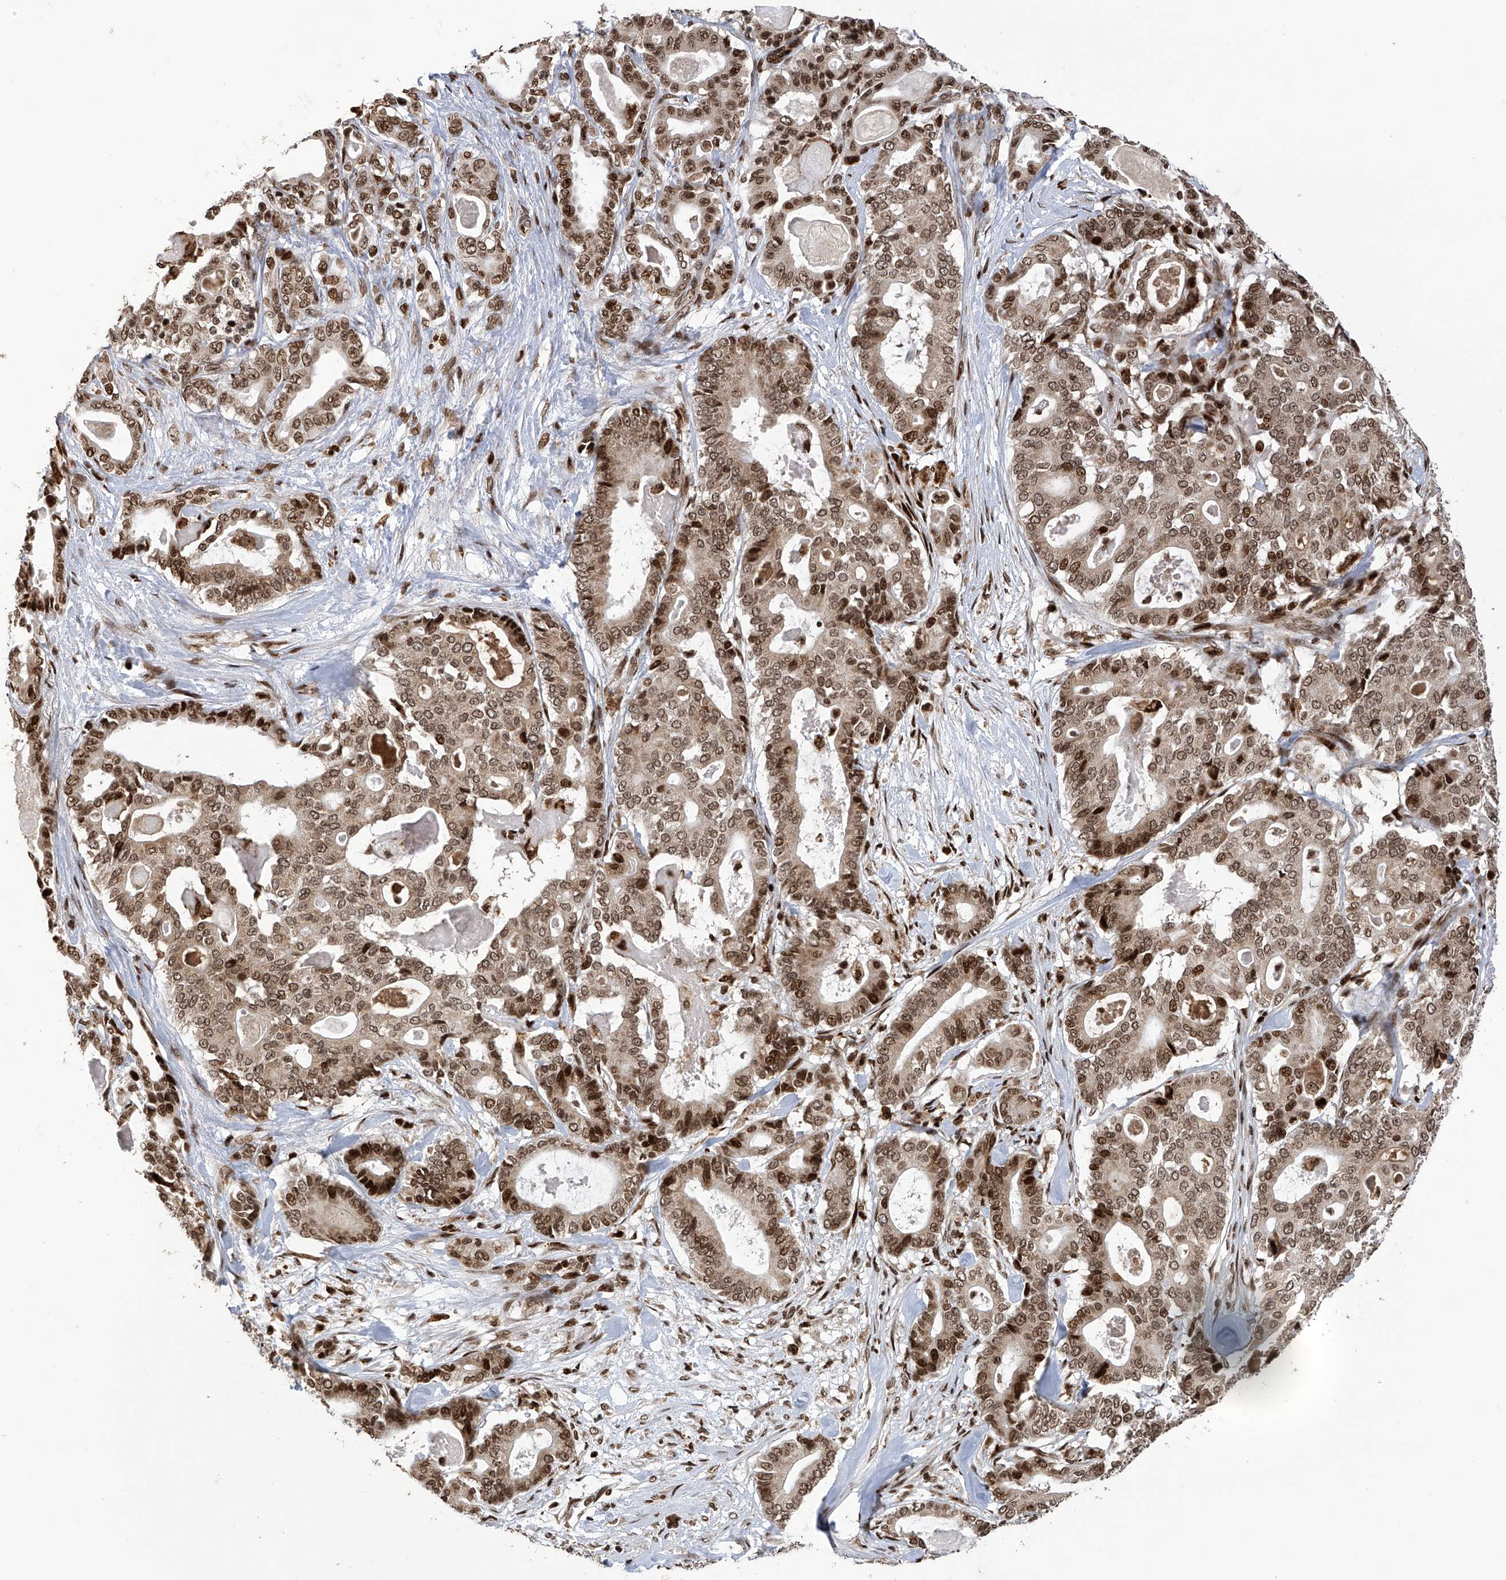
{"staining": {"intensity": "moderate", "quantity": ">75%", "location": "cytoplasmic/membranous,nuclear"}, "tissue": "pancreatic cancer", "cell_type": "Tumor cells", "image_type": "cancer", "snomed": [{"axis": "morphology", "description": "Adenocarcinoma, NOS"}, {"axis": "topography", "description": "Pancreas"}], "caption": "Immunohistochemical staining of pancreatic cancer demonstrates medium levels of moderate cytoplasmic/membranous and nuclear protein expression in approximately >75% of tumor cells.", "gene": "PAK1IP1", "patient": {"sex": "male", "age": 63}}